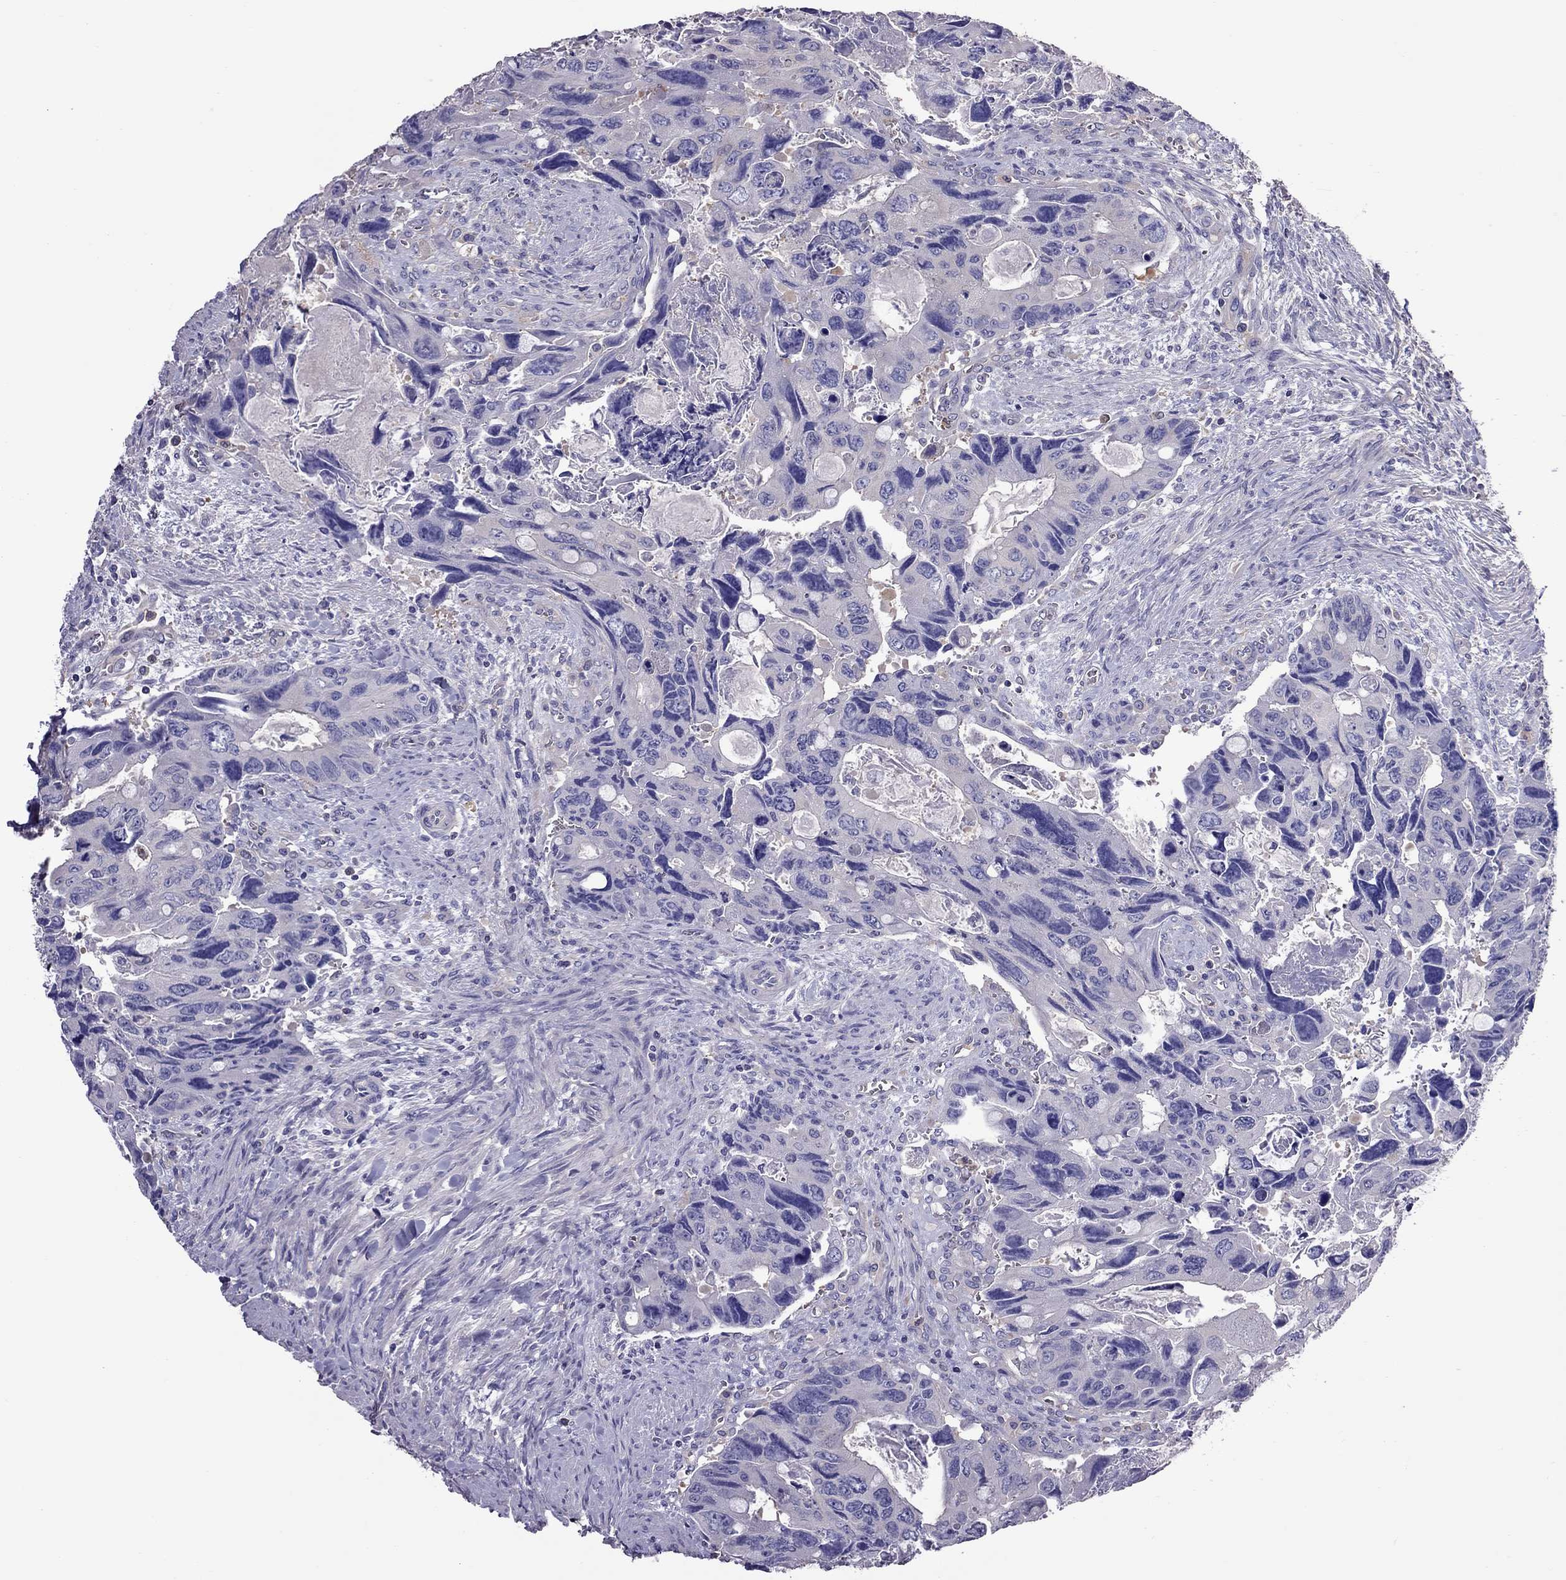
{"staining": {"intensity": "negative", "quantity": "none", "location": "none"}, "tissue": "colorectal cancer", "cell_type": "Tumor cells", "image_type": "cancer", "snomed": [{"axis": "morphology", "description": "Adenocarcinoma, NOS"}, {"axis": "topography", "description": "Rectum"}], "caption": "Immunohistochemistry micrograph of neoplastic tissue: human colorectal cancer stained with DAB exhibits no significant protein staining in tumor cells.", "gene": "TEX22", "patient": {"sex": "male", "age": 62}}